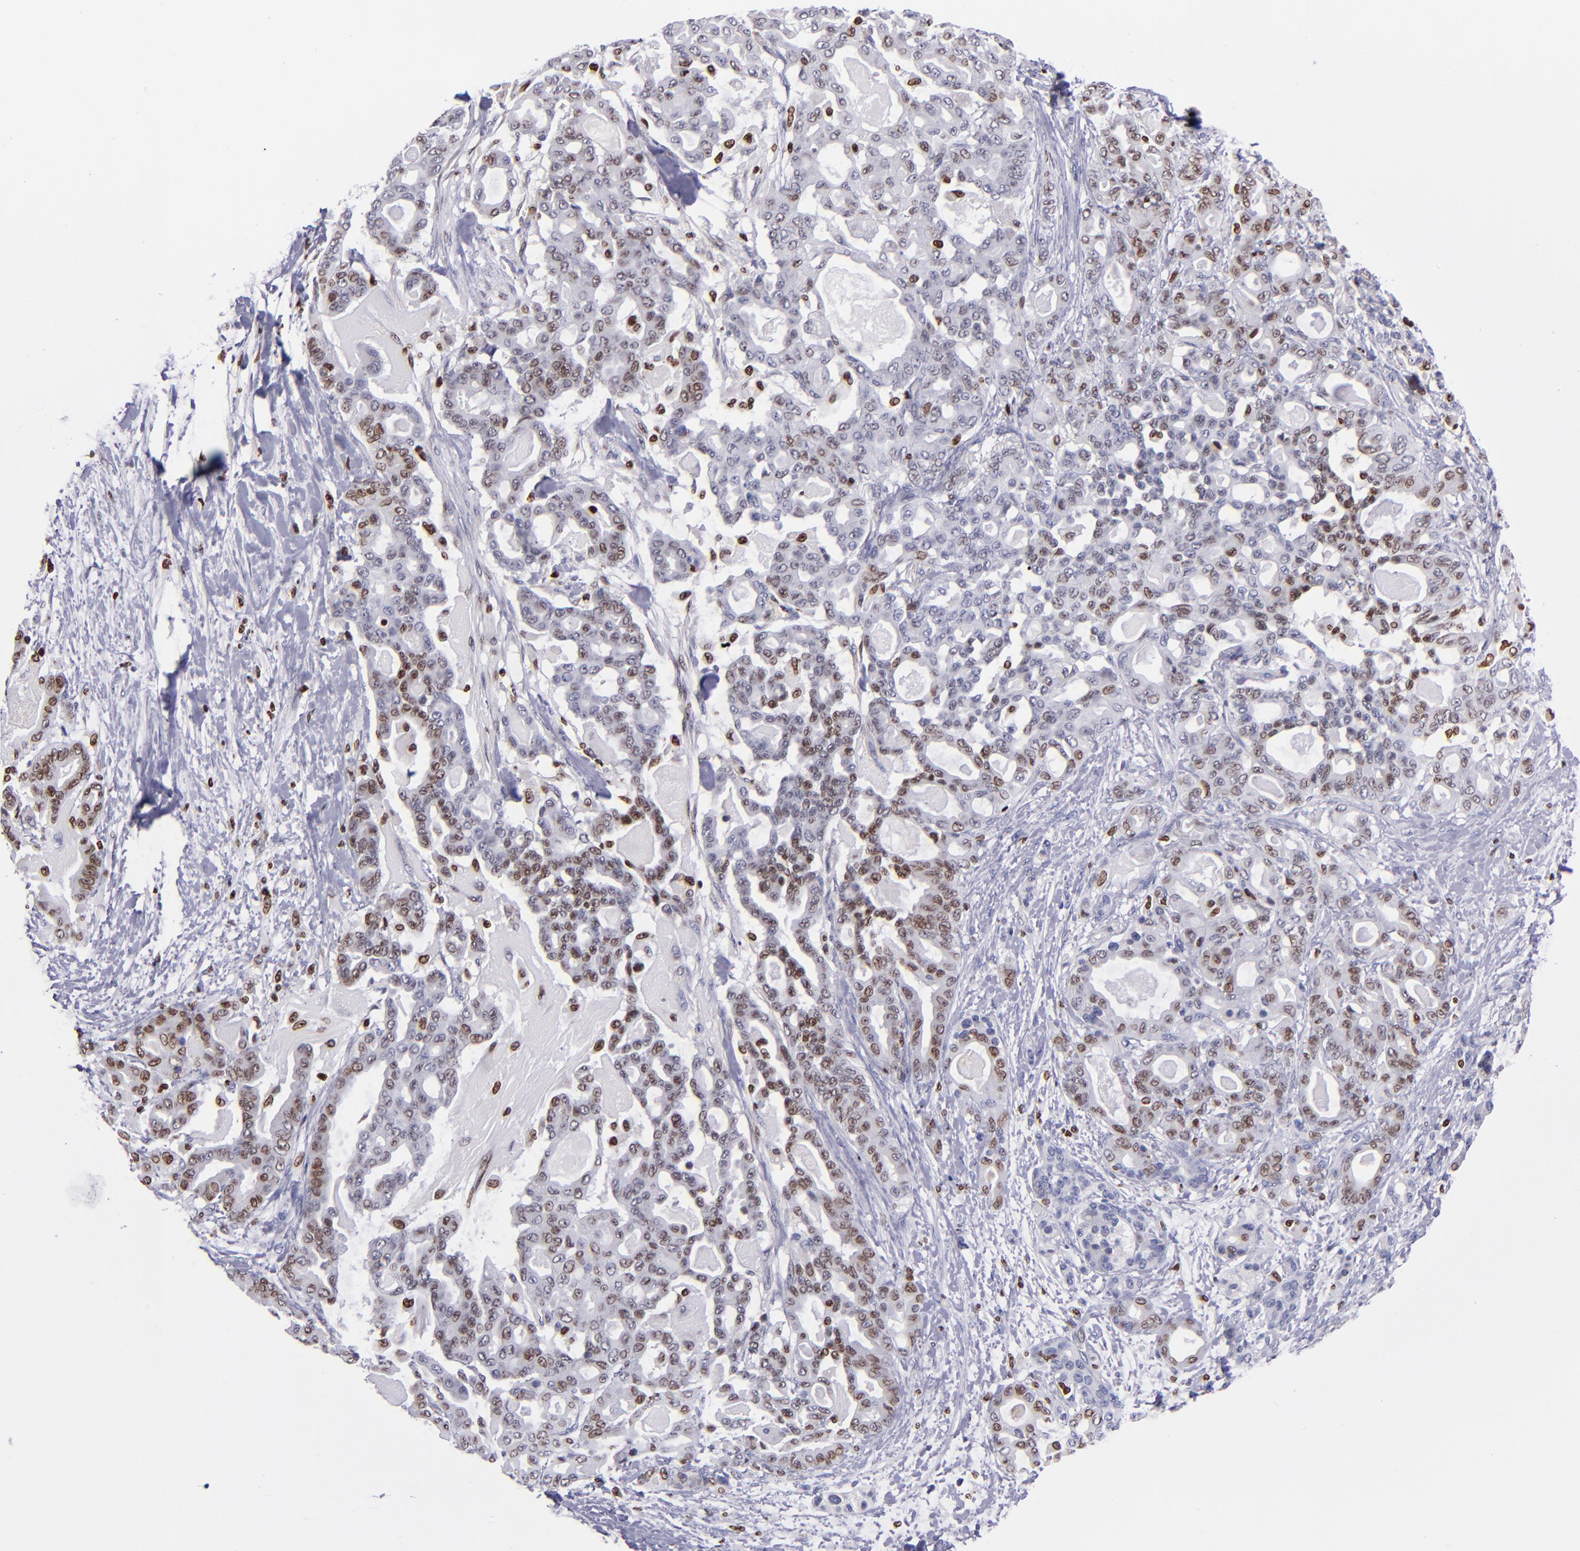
{"staining": {"intensity": "weak", "quantity": "25%-75%", "location": "nuclear"}, "tissue": "pancreatic cancer", "cell_type": "Tumor cells", "image_type": "cancer", "snomed": [{"axis": "morphology", "description": "Adenocarcinoma, NOS"}, {"axis": "topography", "description": "Pancreas"}], "caption": "High-magnification brightfield microscopy of pancreatic cancer stained with DAB (brown) and counterstained with hematoxylin (blue). tumor cells exhibit weak nuclear positivity is appreciated in approximately25%-75% of cells.", "gene": "CDKL5", "patient": {"sex": "male", "age": 63}}